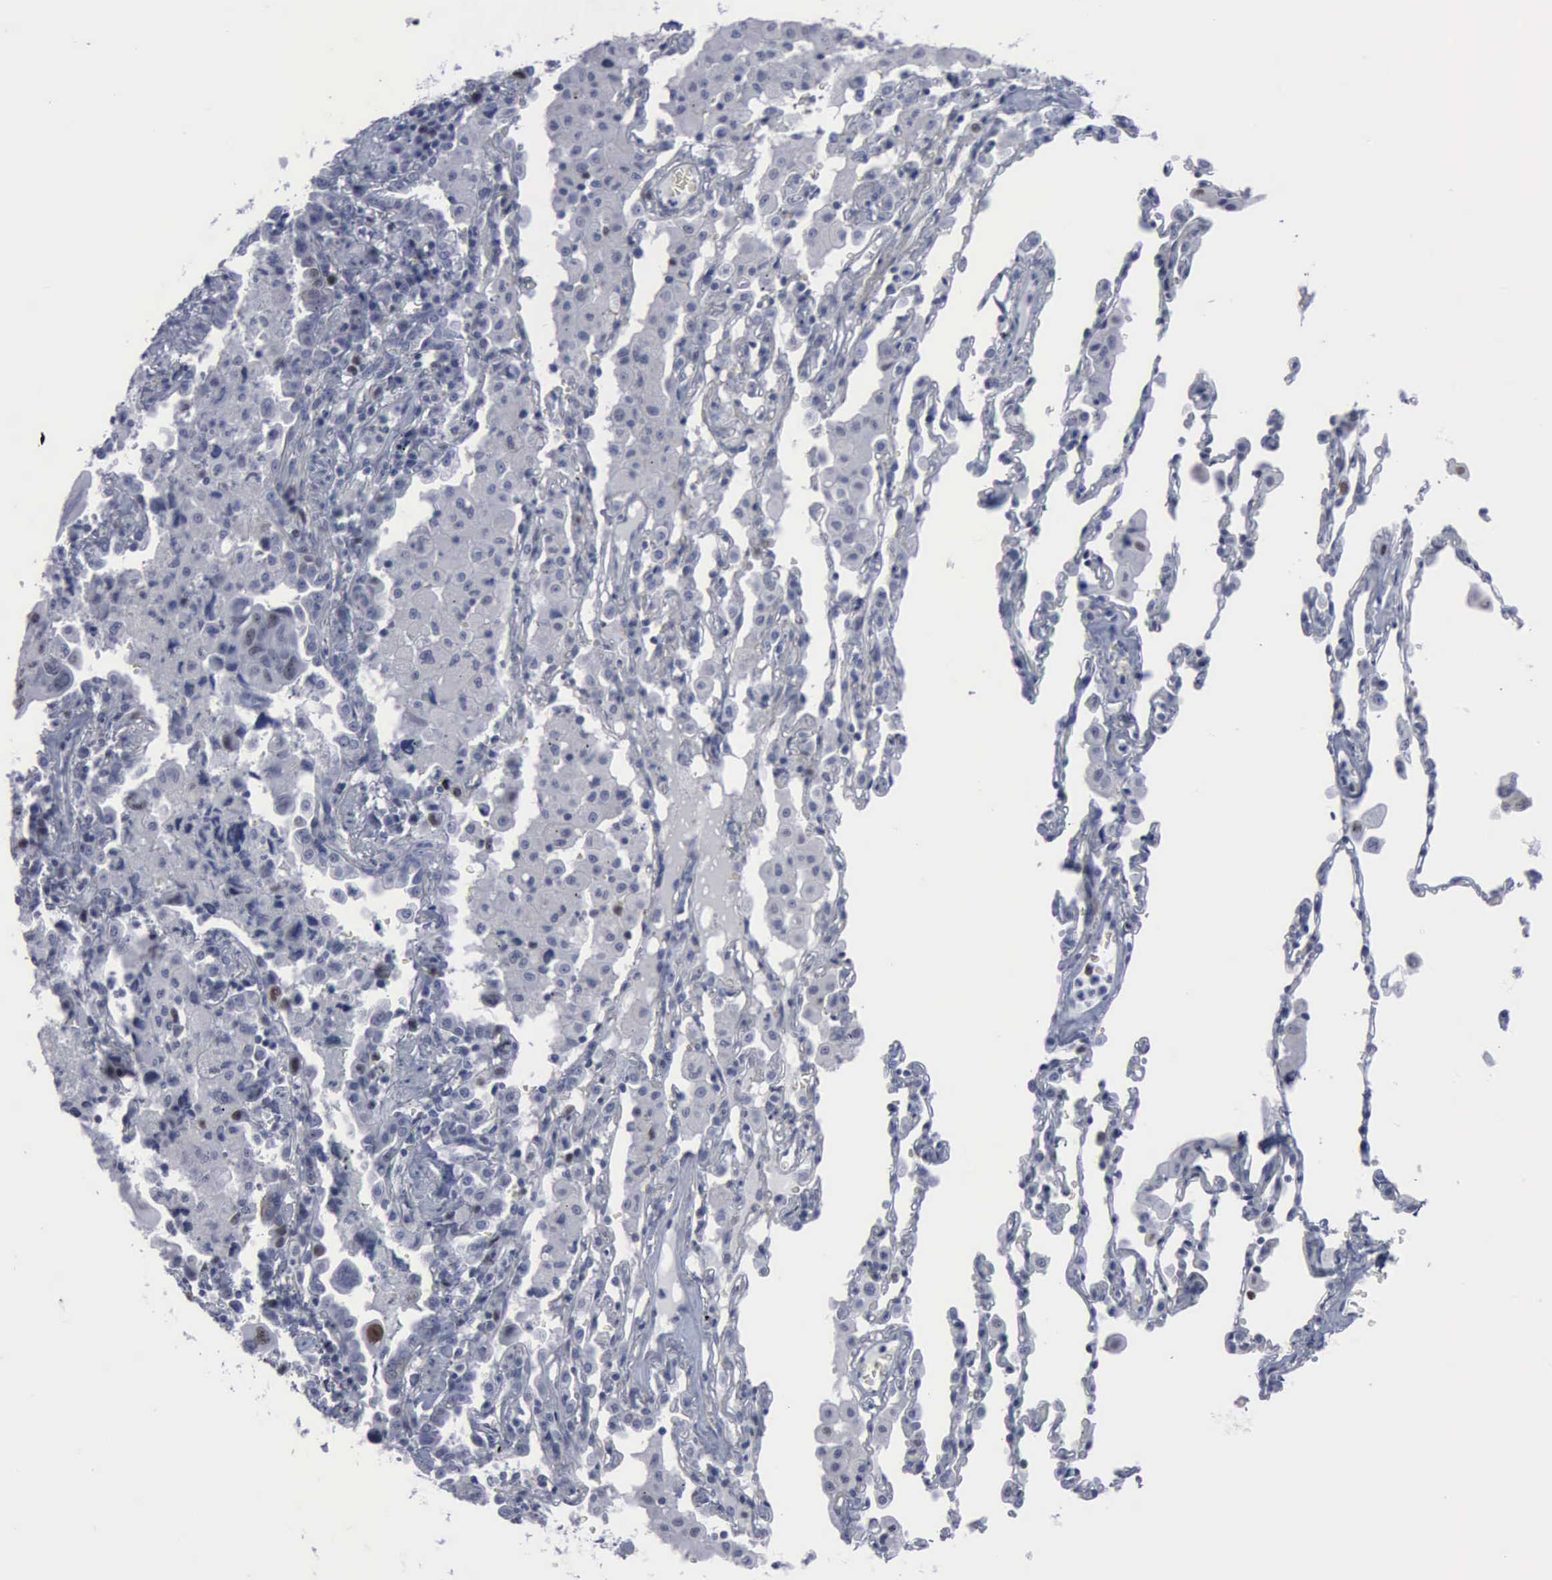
{"staining": {"intensity": "negative", "quantity": "none", "location": "none"}, "tissue": "lung cancer", "cell_type": "Tumor cells", "image_type": "cancer", "snomed": [{"axis": "morphology", "description": "Adenocarcinoma, NOS"}, {"axis": "topography", "description": "Lung"}], "caption": "Lung adenocarcinoma was stained to show a protein in brown. There is no significant expression in tumor cells.", "gene": "MCM5", "patient": {"sex": "male", "age": 64}}